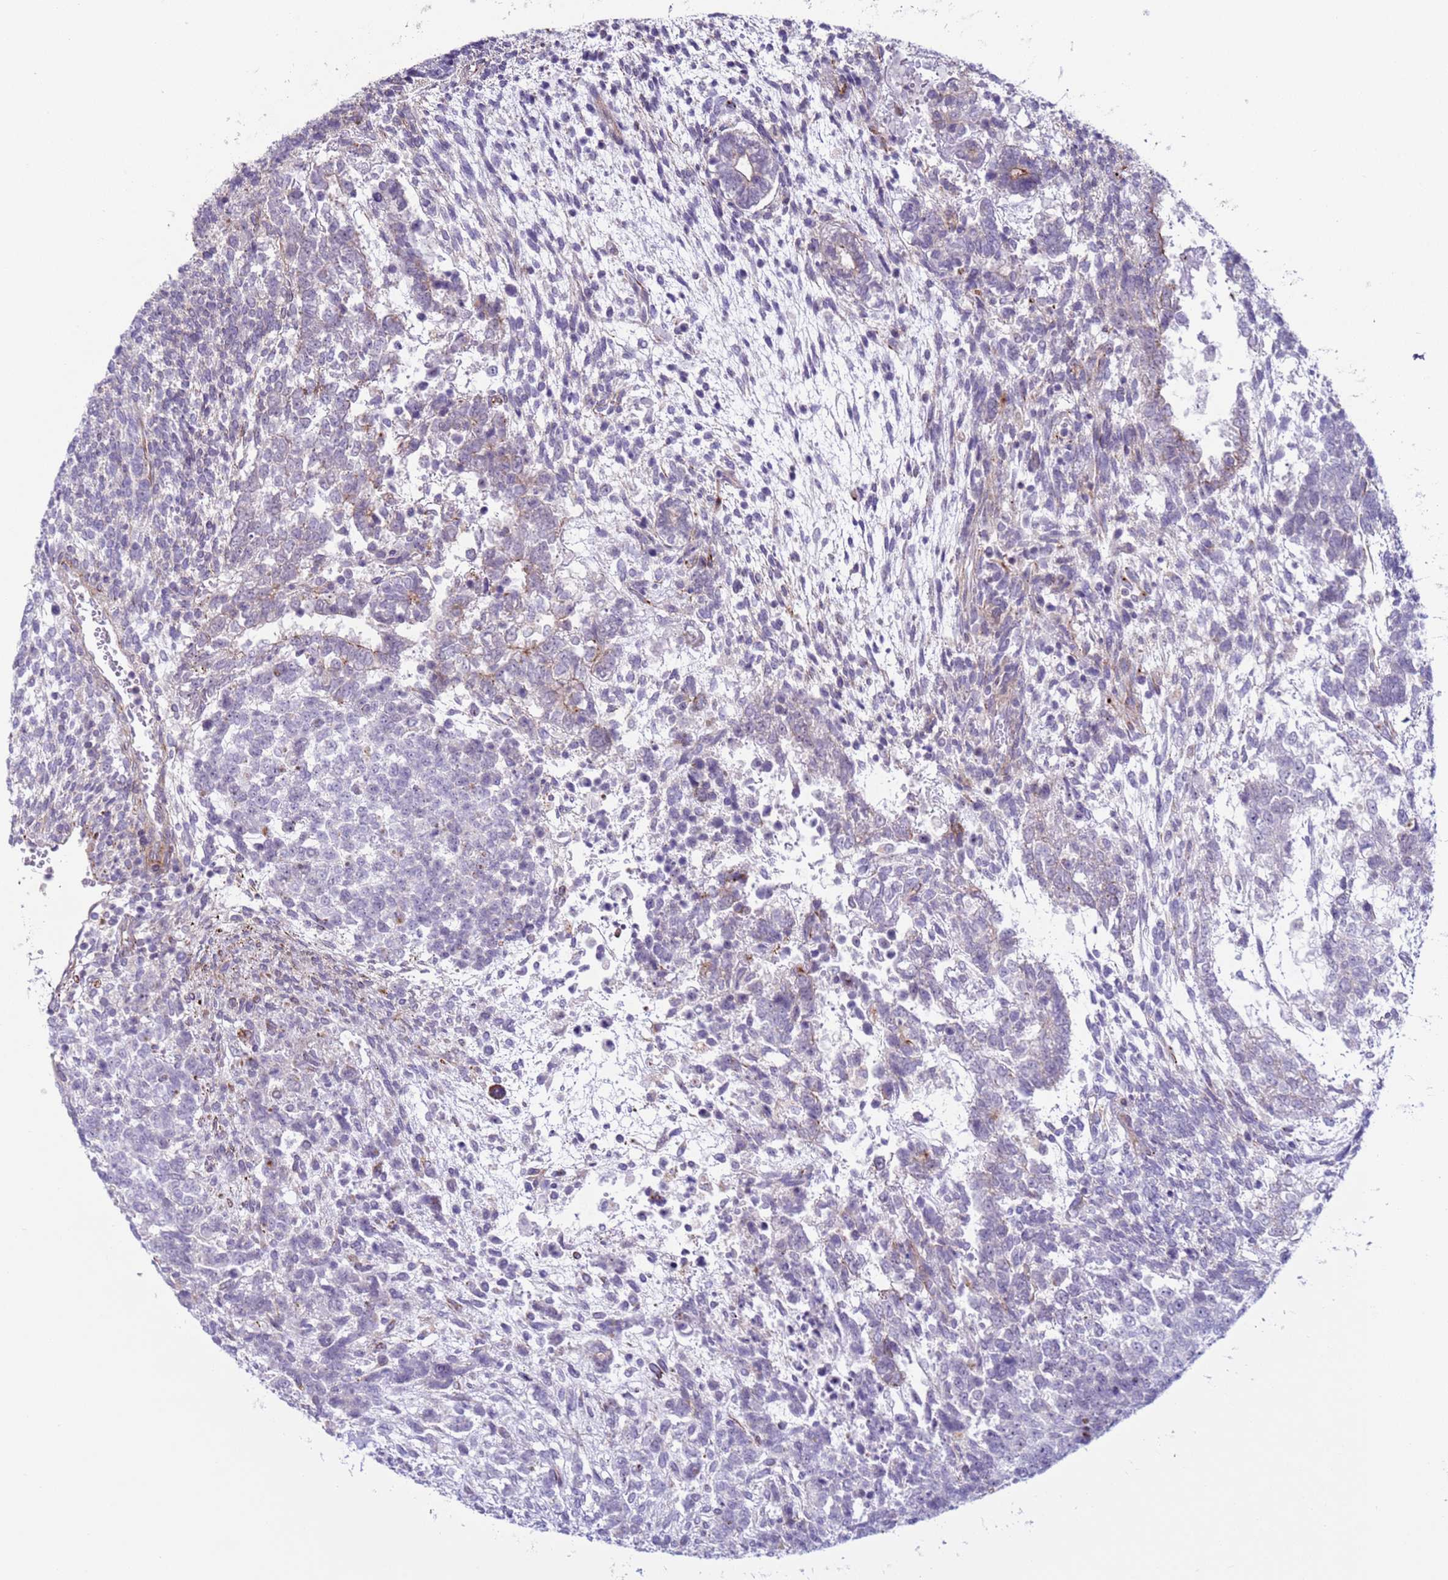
{"staining": {"intensity": "negative", "quantity": "none", "location": "none"}, "tissue": "testis cancer", "cell_type": "Tumor cells", "image_type": "cancer", "snomed": [{"axis": "morphology", "description": "Carcinoma, Embryonal, NOS"}, {"axis": "topography", "description": "Testis"}], "caption": "There is no significant positivity in tumor cells of embryonal carcinoma (testis).", "gene": "HEATR1", "patient": {"sex": "male", "age": 23}}